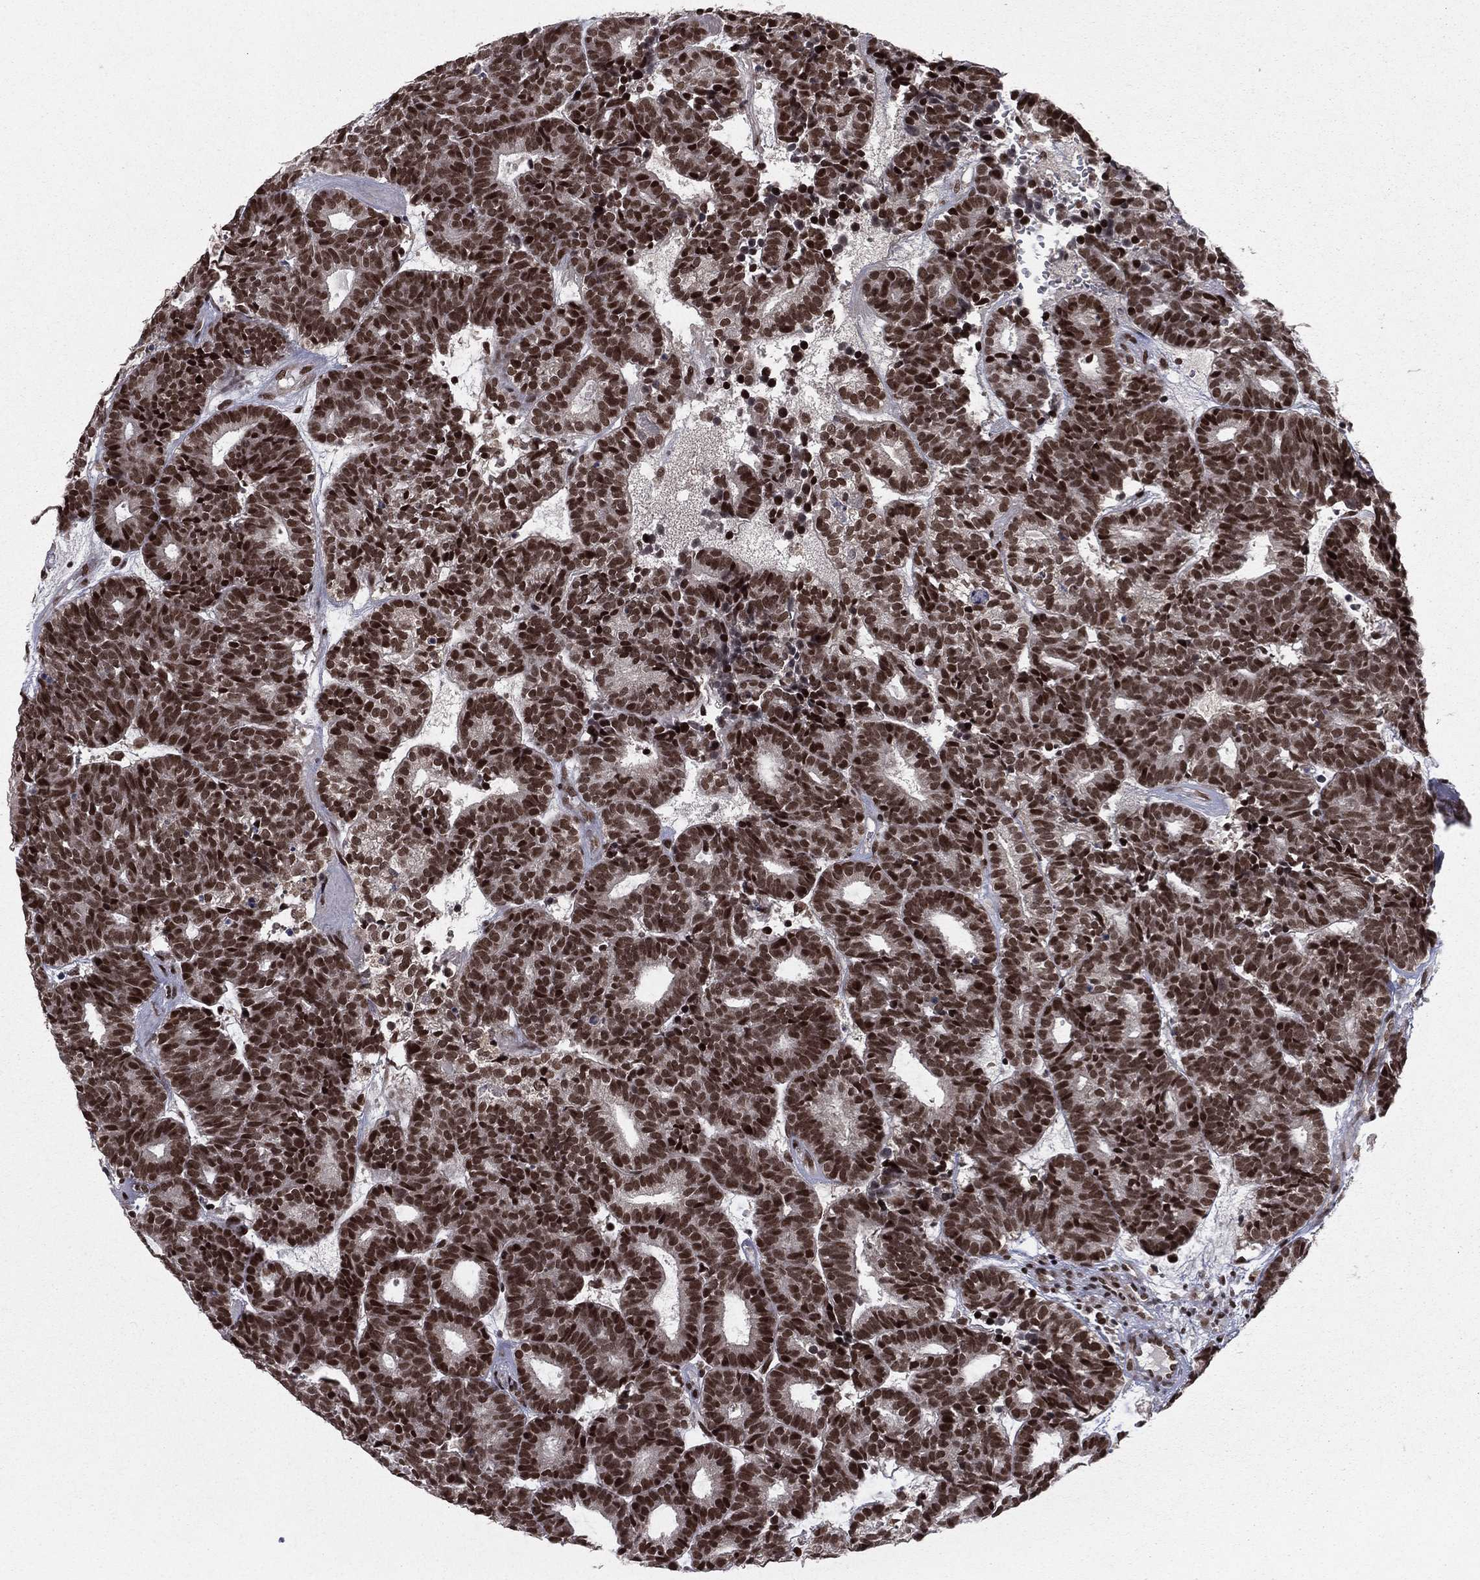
{"staining": {"intensity": "strong", "quantity": ">75%", "location": "nuclear"}, "tissue": "head and neck cancer", "cell_type": "Tumor cells", "image_type": "cancer", "snomed": [{"axis": "morphology", "description": "Adenocarcinoma, NOS"}, {"axis": "topography", "description": "Head-Neck"}], "caption": "This micrograph exhibits immunohistochemistry staining of adenocarcinoma (head and neck), with high strong nuclear staining in about >75% of tumor cells.", "gene": "NFYB", "patient": {"sex": "female", "age": 81}}